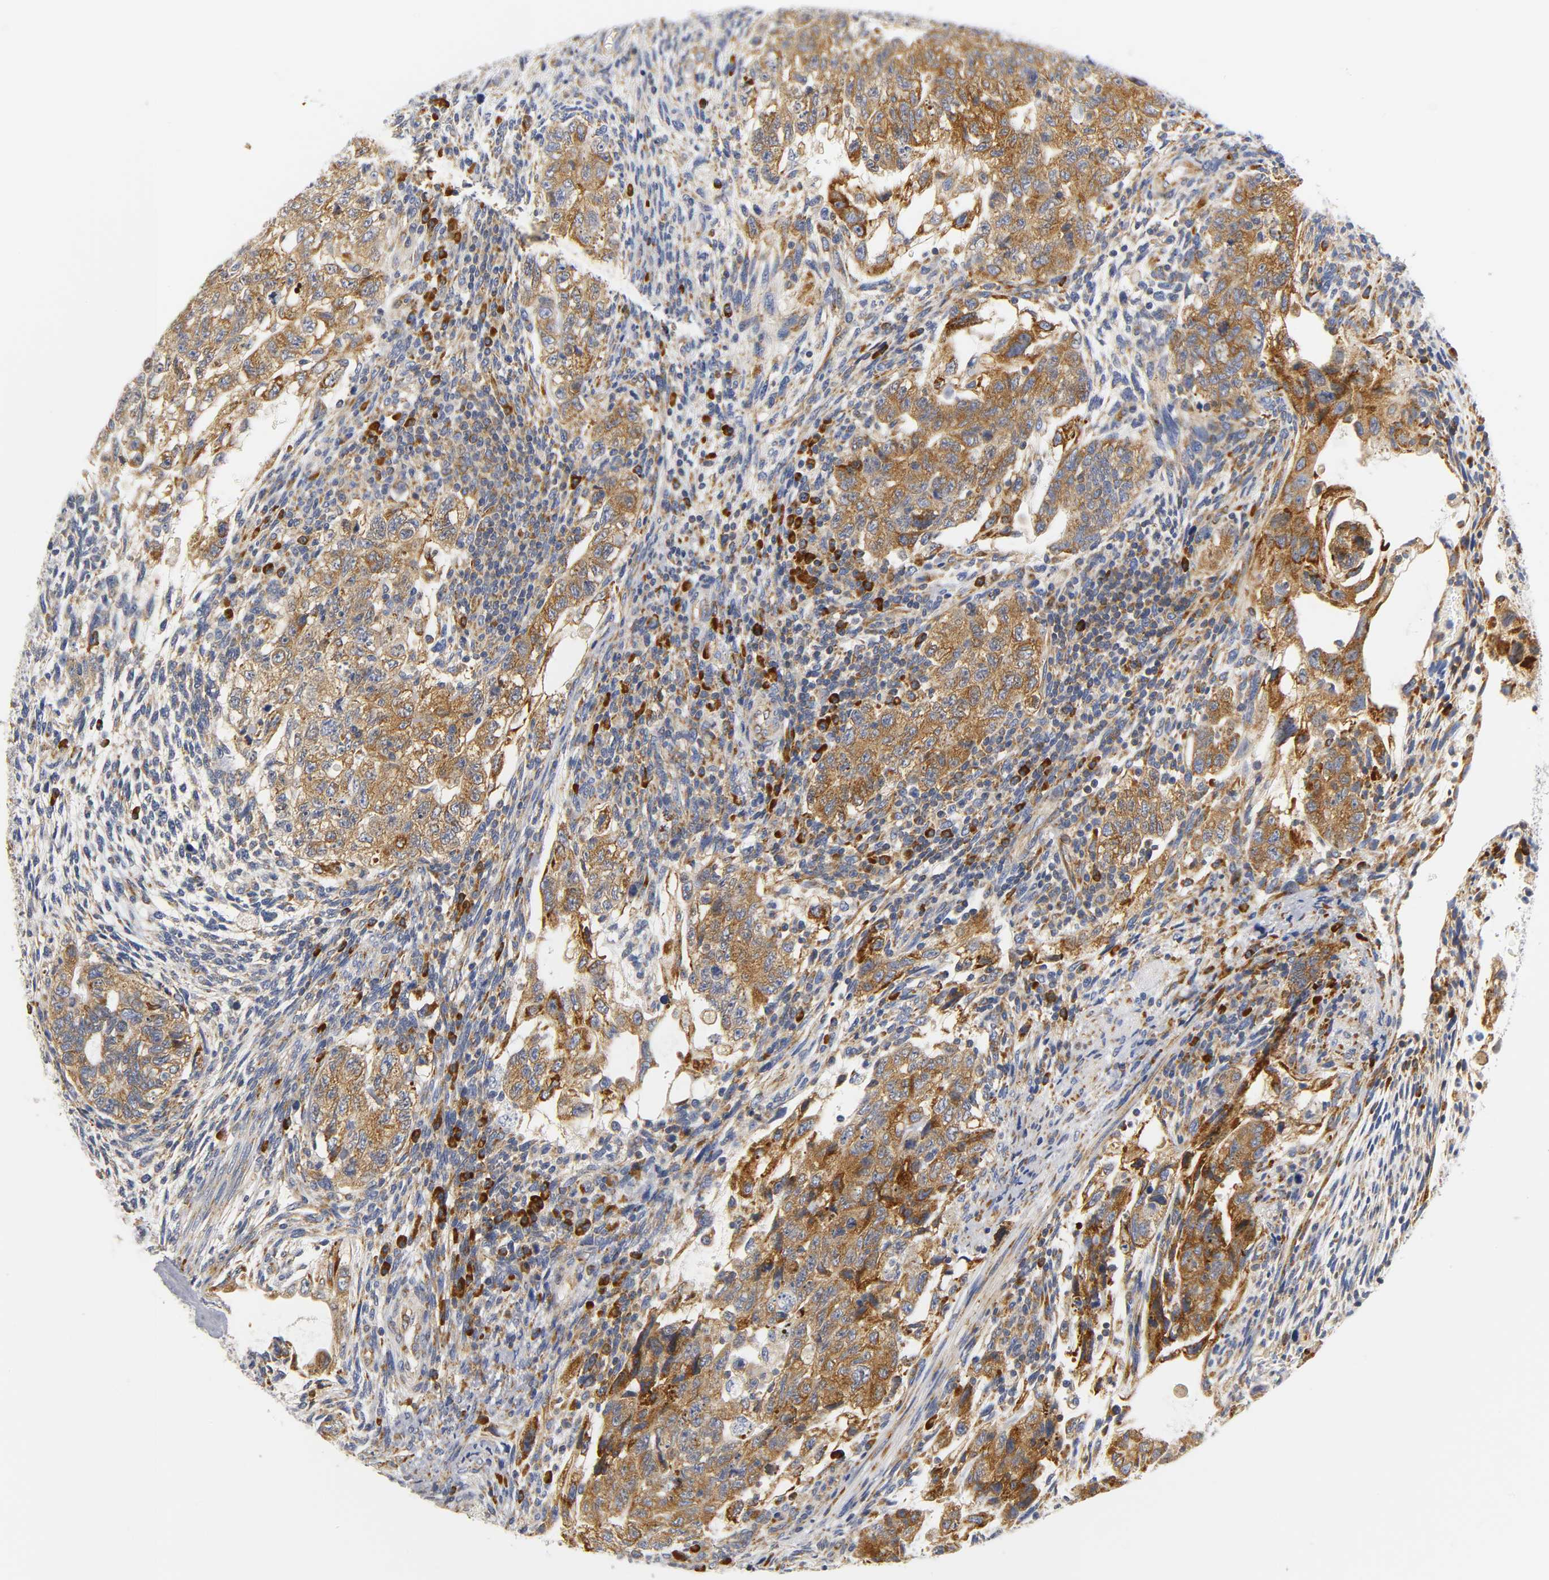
{"staining": {"intensity": "strong", "quantity": ">75%", "location": "cytoplasmic/membranous"}, "tissue": "testis cancer", "cell_type": "Tumor cells", "image_type": "cancer", "snomed": [{"axis": "morphology", "description": "Normal tissue, NOS"}, {"axis": "morphology", "description": "Carcinoma, Embryonal, NOS"}, {"axis": "topography", "description": "Testis"}], "caption": "The photomicrograph exhibits a brown stain indicating the presence of a protein in the cytoplasmic/membranous of tumor cells in testis cancer.", "gene": "REL", "patient": {"sex": "male", "age": 36}}